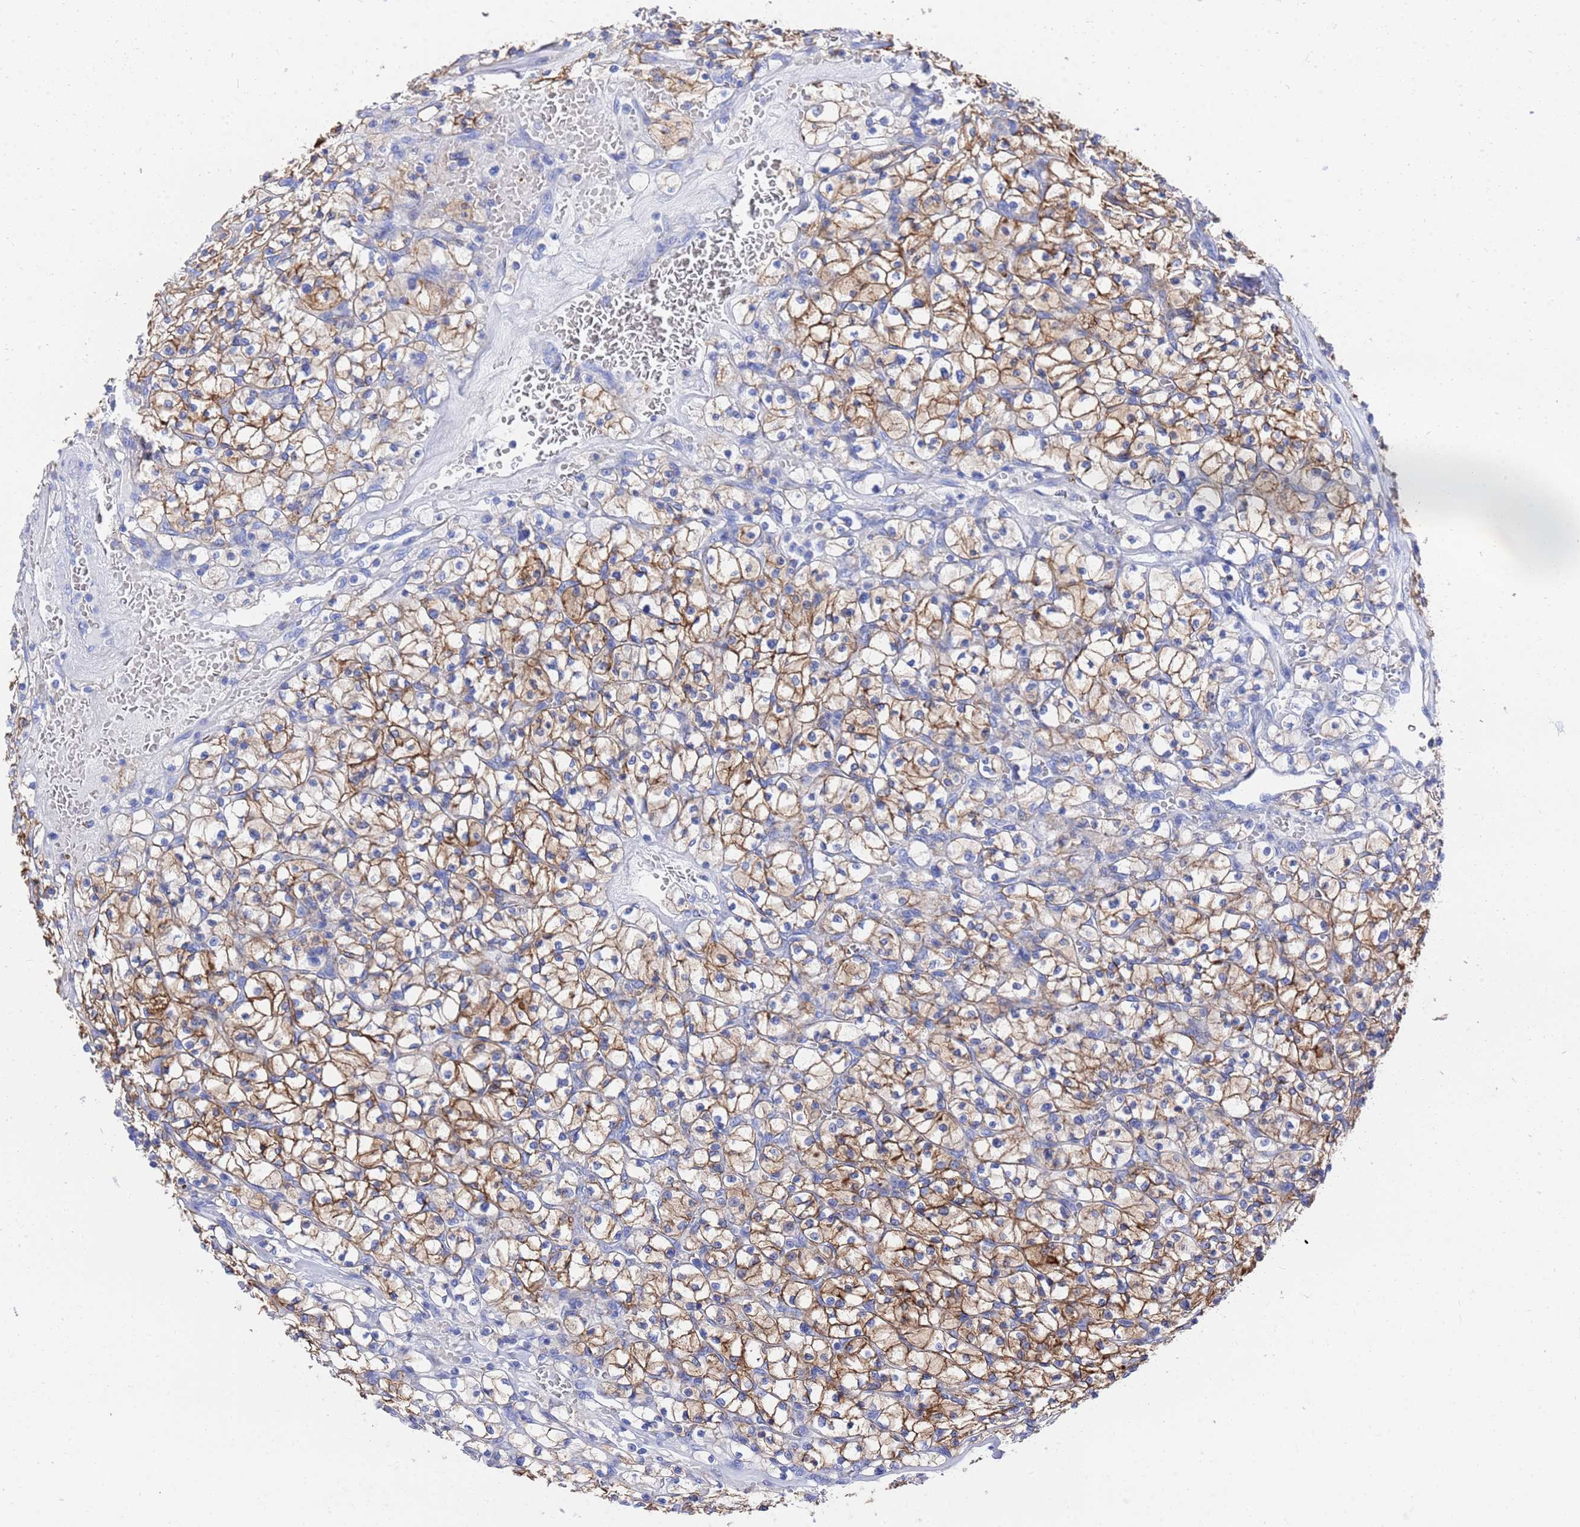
{"staining": {"intensity": "moderate", "quantity": ">75%", "location": "cytoplasmic/membranous"}, "tissue": "renal cancer", "cell_type": "Tumor cells", "image_type": "cancer", "snomed": [{"axis": "morphology", "description": "Adenocarcinoma, NOS"}, {"axis": "topography", "description": "Kidney"}], "caption": "Renal adenocarcinoma was stained to show a protein in brown. There is medium levels of moderate cytoplasmic/membranous staining in approximately >75% of tumor cells.", "gene": "GGT1", "patient": {"sex": "female", "age": 64}}